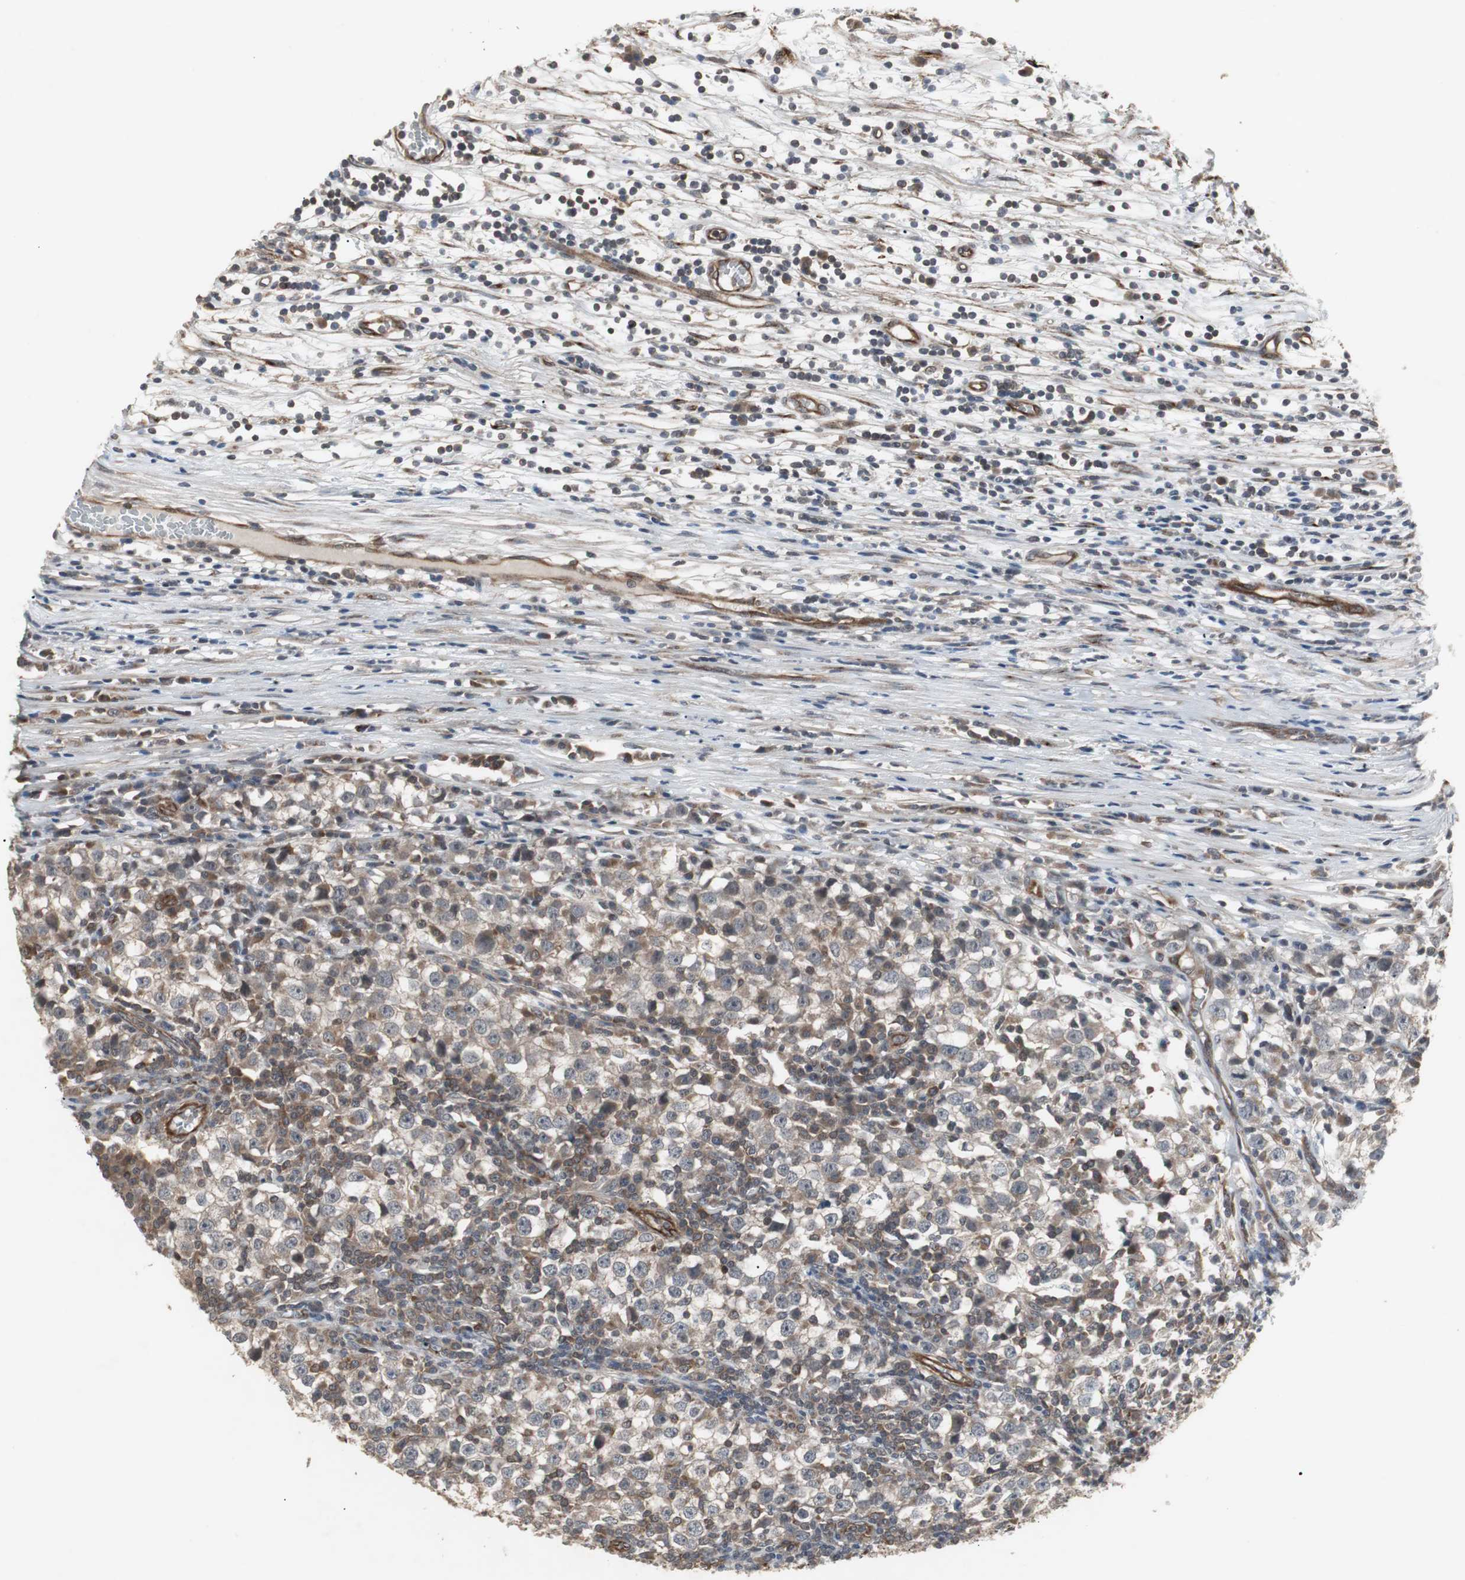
{"staining": {"intensity": "weak", "quantity": ">75%", "location": "cytoplasmic/membranous"}, "tissue": "testis cancer", "cell_type": "Tumor cells", "image_type": "cancer", "snomed": [{"axis": "morphology", "description": "Seminoma, NOS"}, {"axis": "topography", "description": "Testis"}], "caption": "Protein staining by immunohistochemistry (IHC) reveals weak cytoplasmic/membranous staining in approximately >75% of tumor cells in testis cancer (seminoma).", "gene": "ATP2B2", "patient": {"sex": "male", "age": 65}}